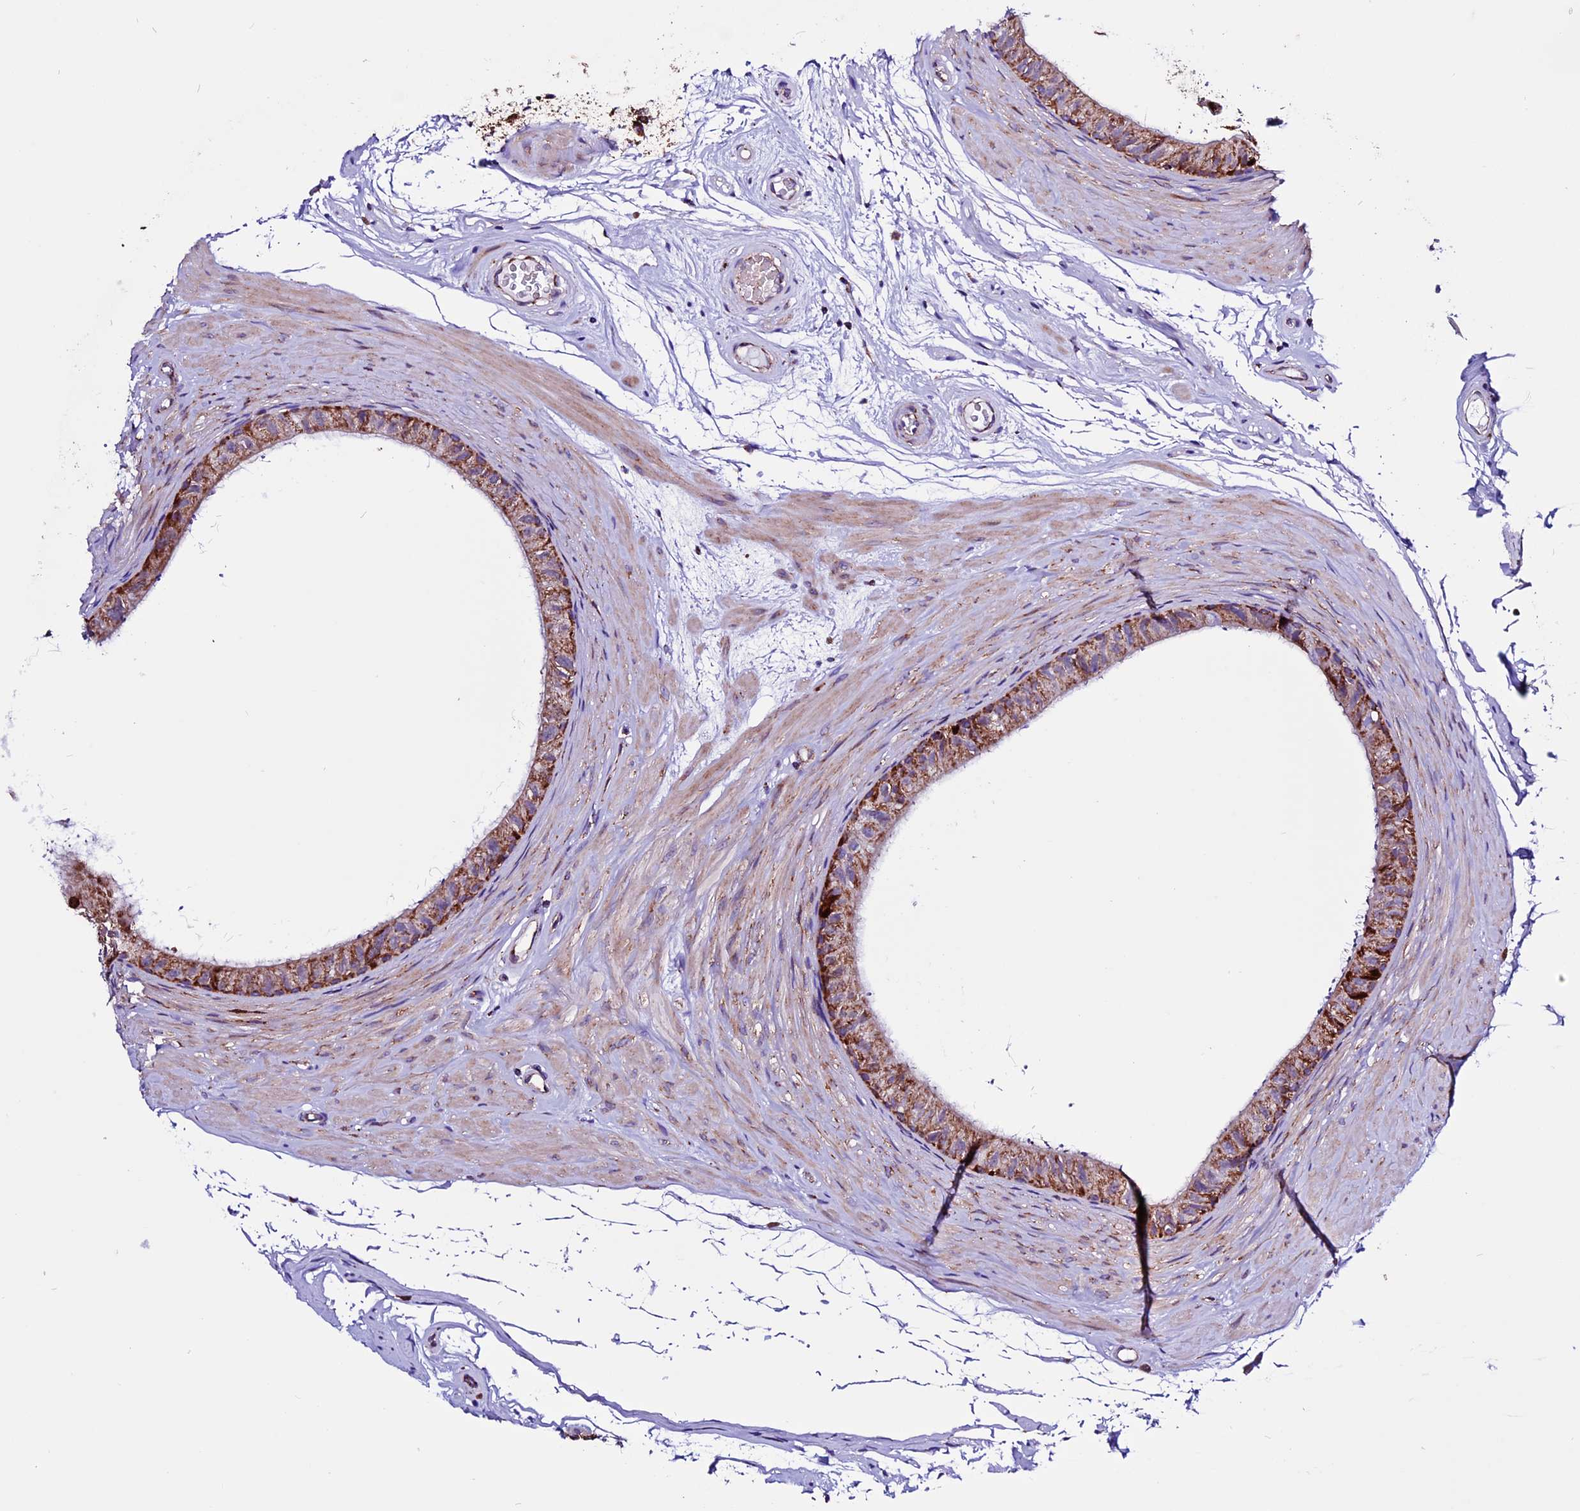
{"staining": {"intensity": "moderate", "quantity": ">75%", "location": "cytoplasmic/membranous"}, "tissue": "epididymis", "cell_type": "Glandular cells", "image_type": "normal", "snomed": [{"axis": "morphology", "description": "Normal tissue, NOS"}, {"axis": "topography", "description": "Epididymis"}], "caption": "Epididymis stained with a brown dye reveals moderate cytoplasmic/membranous positive expression in about >75% of glandular cells.", "gene": "CX3CL1", "patient": {"sex": "male", "age": 45}}